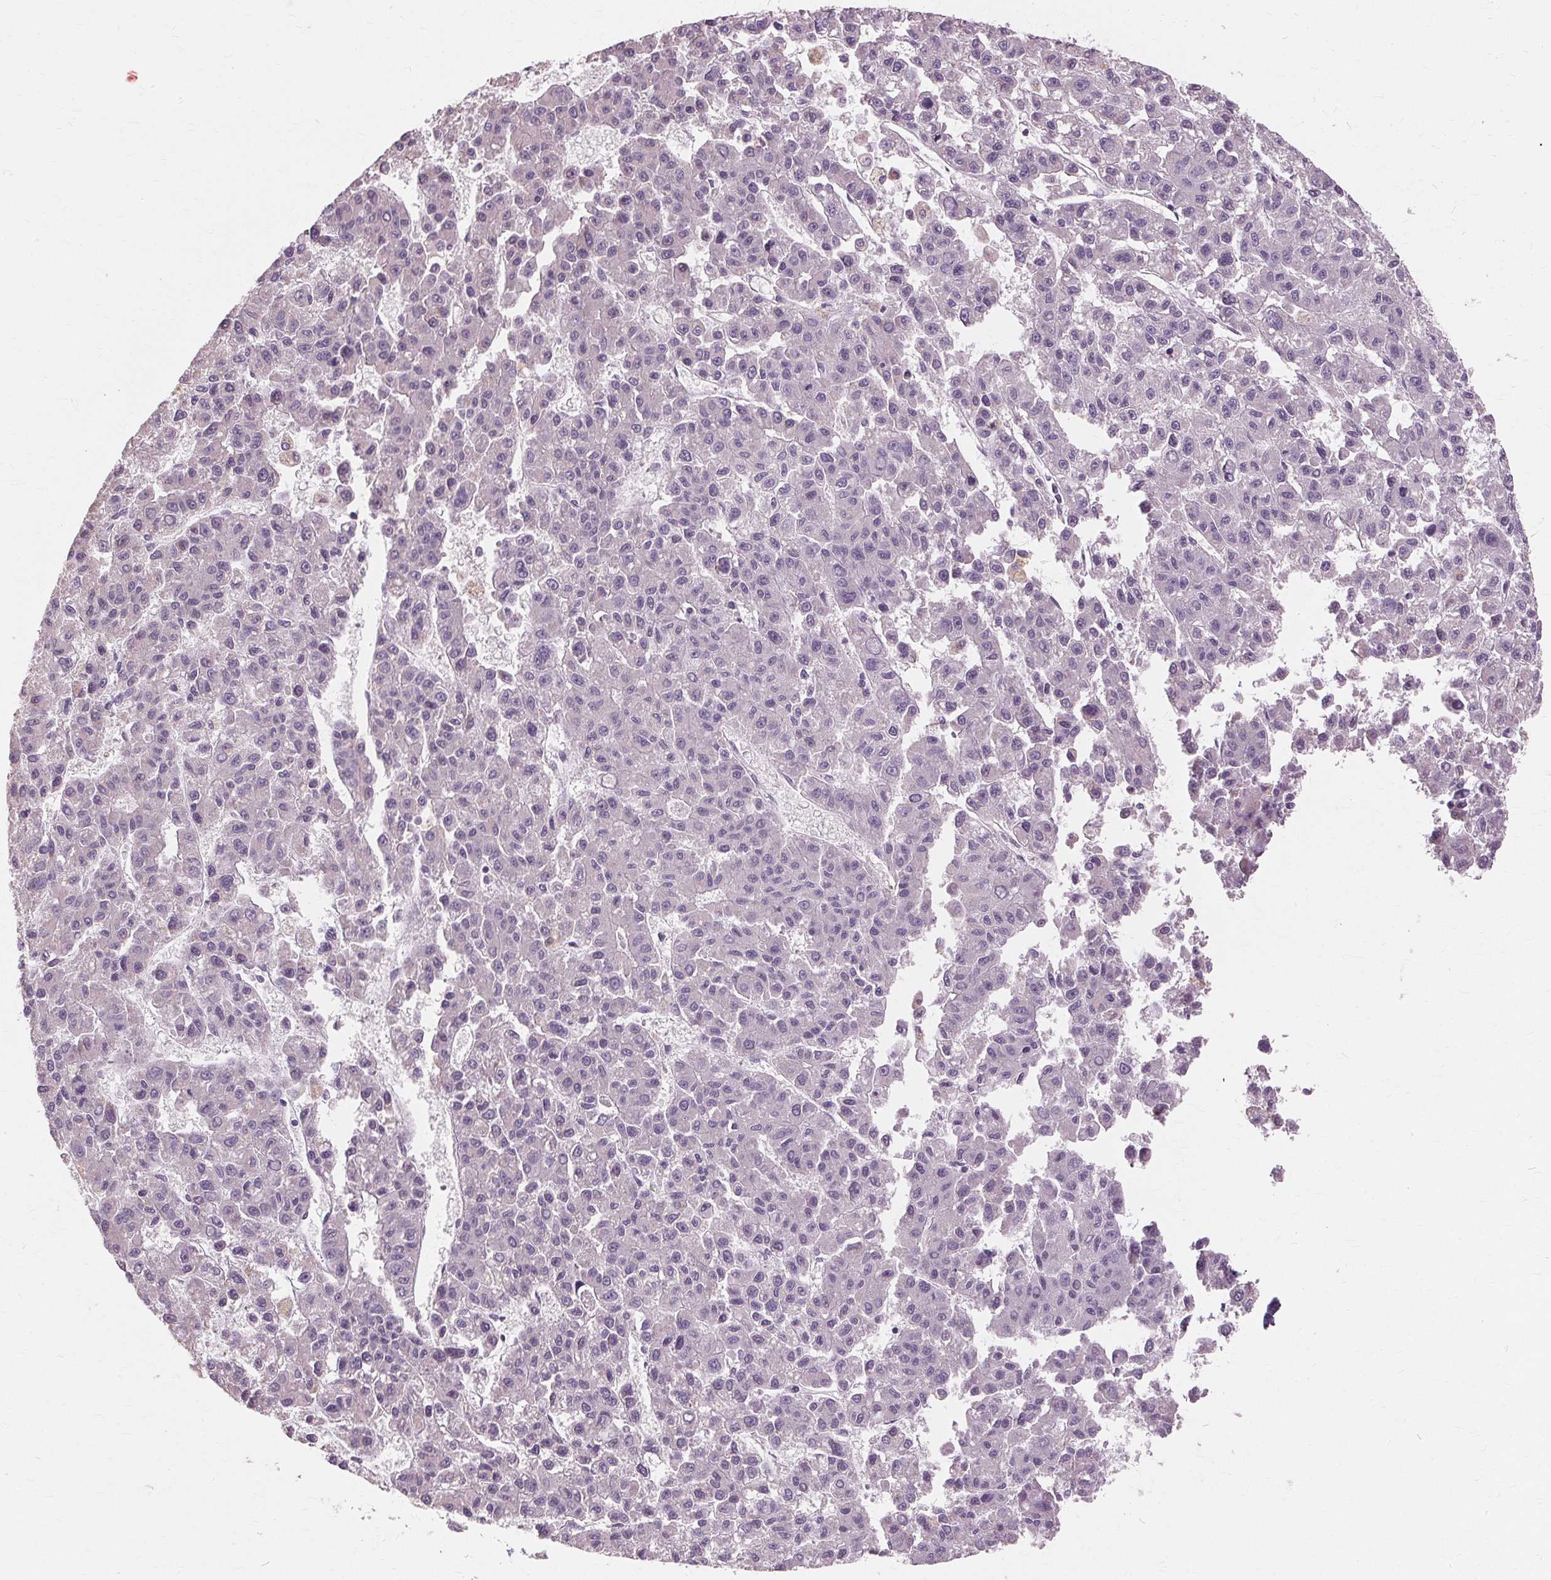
{"staining": {"intensity": "negative", "quantity": "none", "location": "none"}, "tissue": "liver cancer", "cell_type": "Tumor cells", "image_type": "cancer", "snomed": [{"axis": "morphology", "description": "Carcinoma, Hepatocellular, NOS"}, {"axis": "topography", "description": "Liver"}], "caption": "This micrograph is of liver cancer (hepatocellular carcinoma) stained with immunohistochemistry (IHC) to label a protein in brown with the nuclei are counter-stained blue. There is no staining in tumor cells.", "gene": "SIGLEC6", "patient": {"sex": "male", "age": 70}}